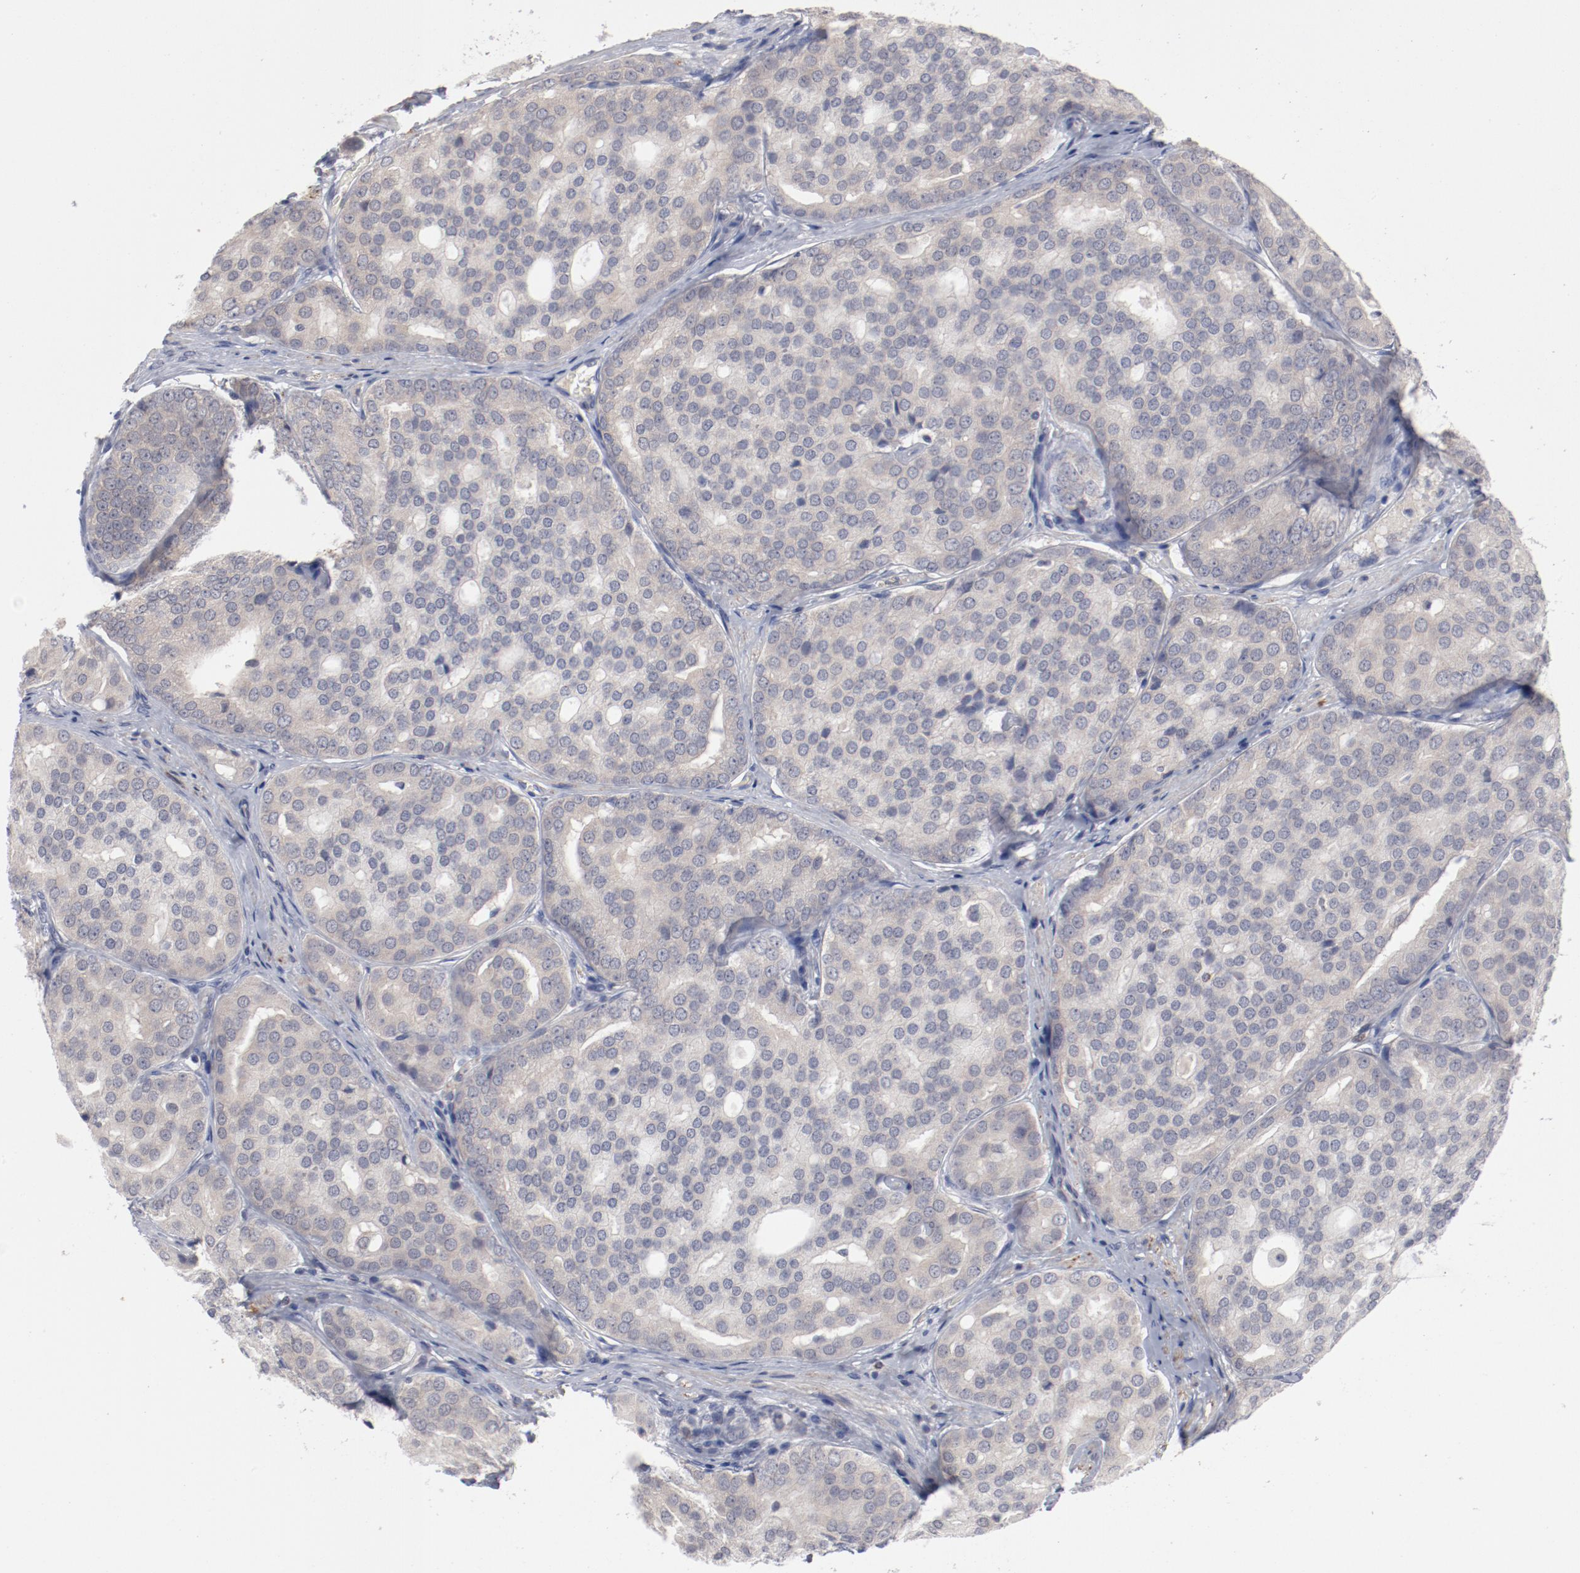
{"staining": {"intensity": "negative", "quantity": "none", "location": "none"}, "tissue": "prostate cancer", "cell_type": "Tumor cells", "image_type": "cancer", "snomed": [{"axis": "morphology", "description": "Adenocarcinoma, High grade"}, {"axis": "topography", "description": "Prostate"}], "caption": "DAB immunohistochemical staining of high-grade adenocarcinoma (prostate) reveals no significant staining in tumor cells.", "gene": "SH3BGR", "patient": {"sex": "male", "age": 64}}